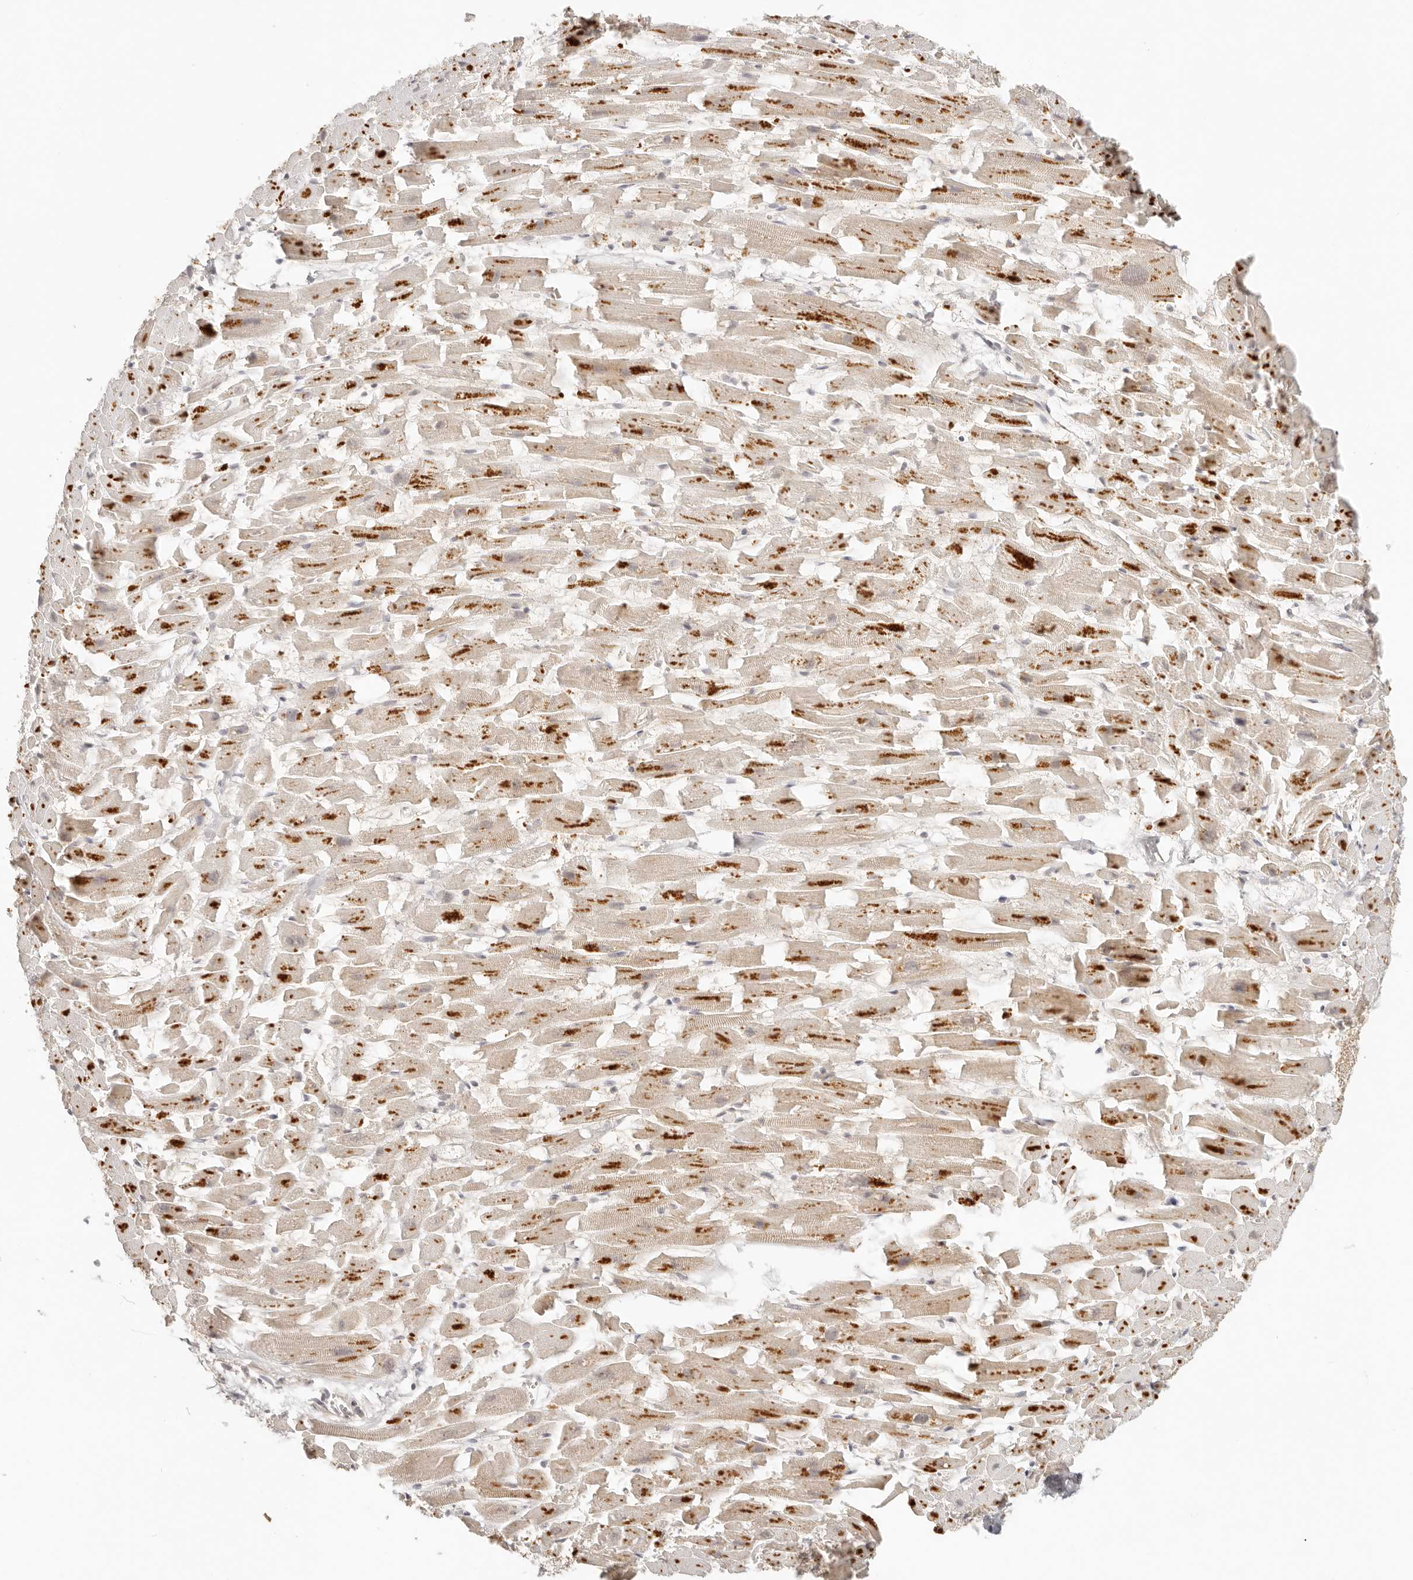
{"staining": {"intensity": "moderate", "quantity": "25%-75%", "location": "cytoplasmic/membranous,nuclear"}, "tissue": "heart muscle", "cell_type": "Cardiomyocytes", "image_type": "normal", "snomed": [{"axis": "morphology", "description": "Normal tissue, NOS"}, {"axis": "topography", "description": "Heart"}], "caption": "Protein staining of unremarkable heart muscle displays moderate cytoplasmic/membranous,nuclear positivity in about 25%-75% of cardiomyocytes.", "gene": "INTS11", "patient": {"sex": "female", "age": 64}}